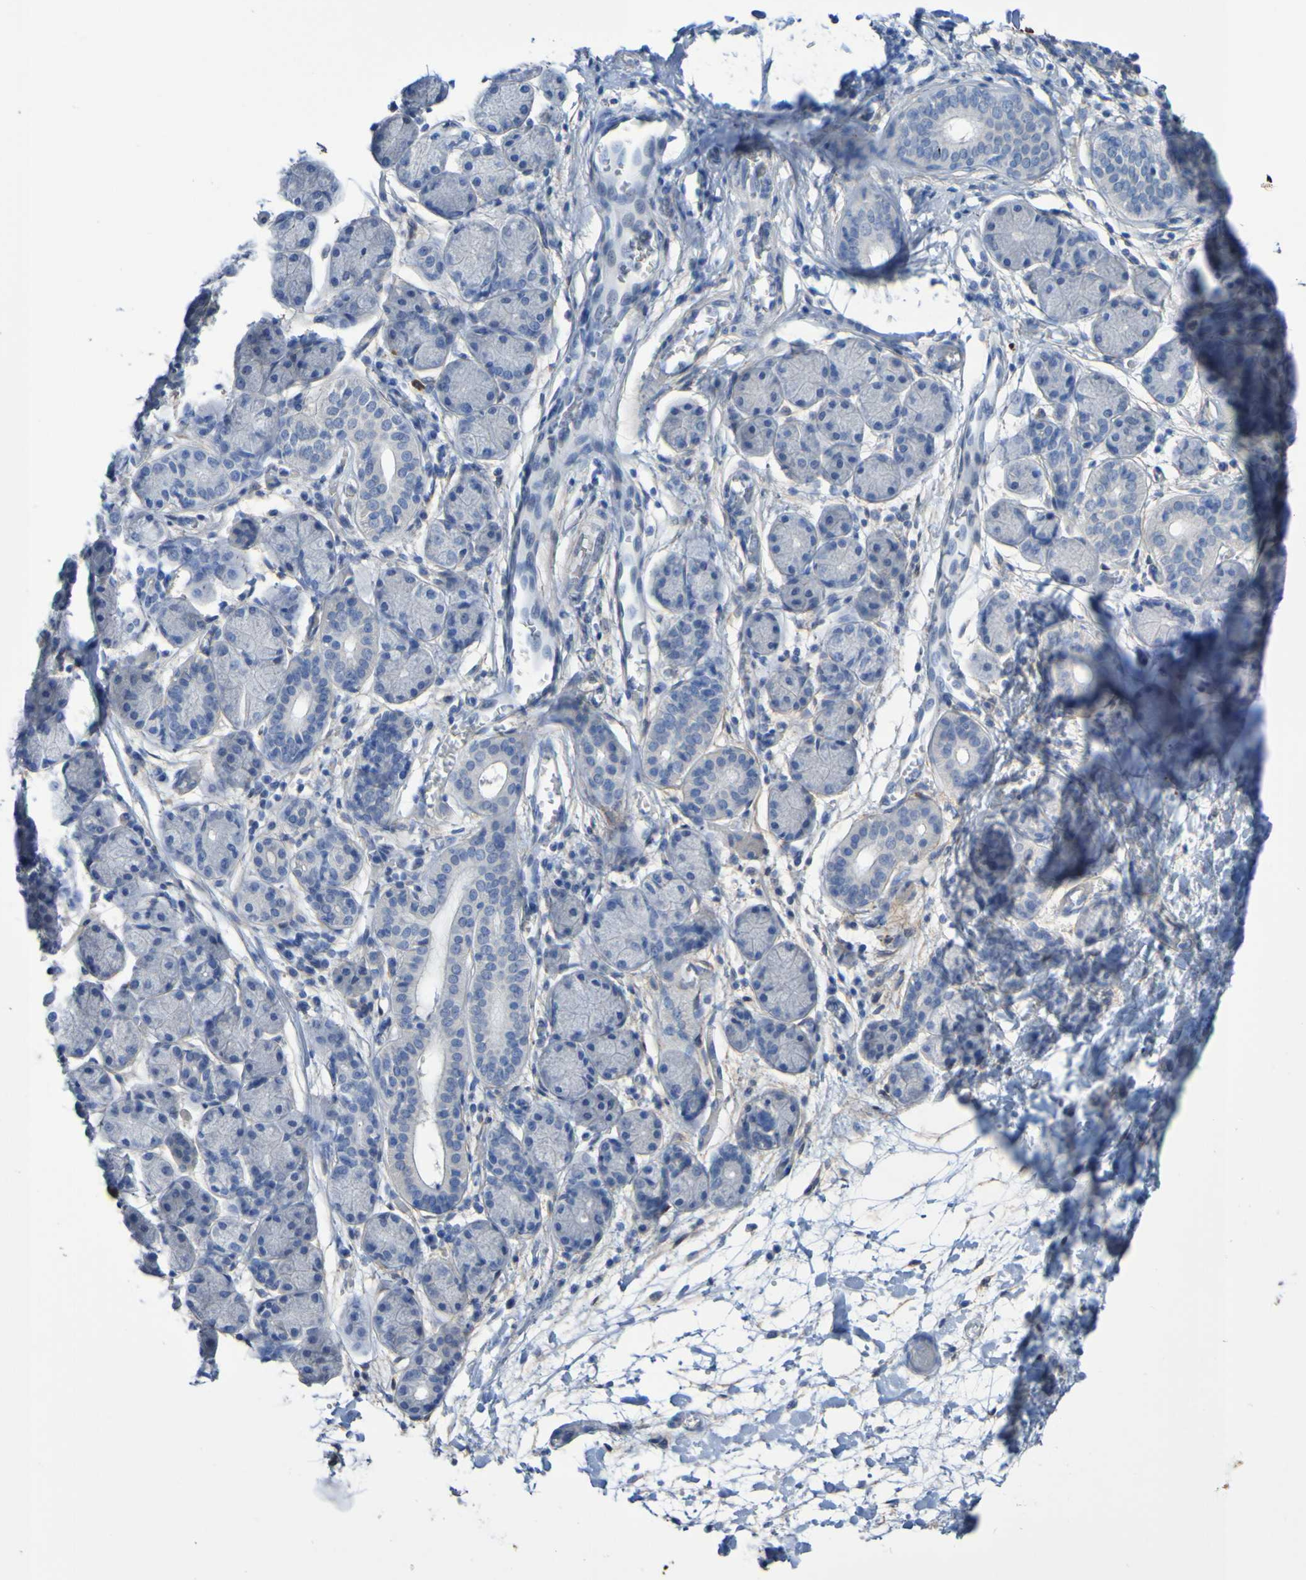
{"staining": {"intensity": "negative", "quantity": "none", "location": "none"}, "tissue": "salivary gland", "cell_type": "Glandular cells", "image_type": "normal", "snomed": [{"axis": "morphology", "description": "Normal tissue, NOS"}, {"axis": "topography", "description": "Salivary gland"}], "caption": "DAB (3,3'-diaminobenzidine) immunohistochemical staining of normal human salivary gland displays no significant positivity in glandular cells. Brightfield microscopy of immunohistochemistry (IHC) stained with DAB (3,3'-diaminobenzidine) (brown) and hematoxylin (blue), captured at high magnification.", "gene": "SGCB", "patient": {"sex": "female", "age": 24}}